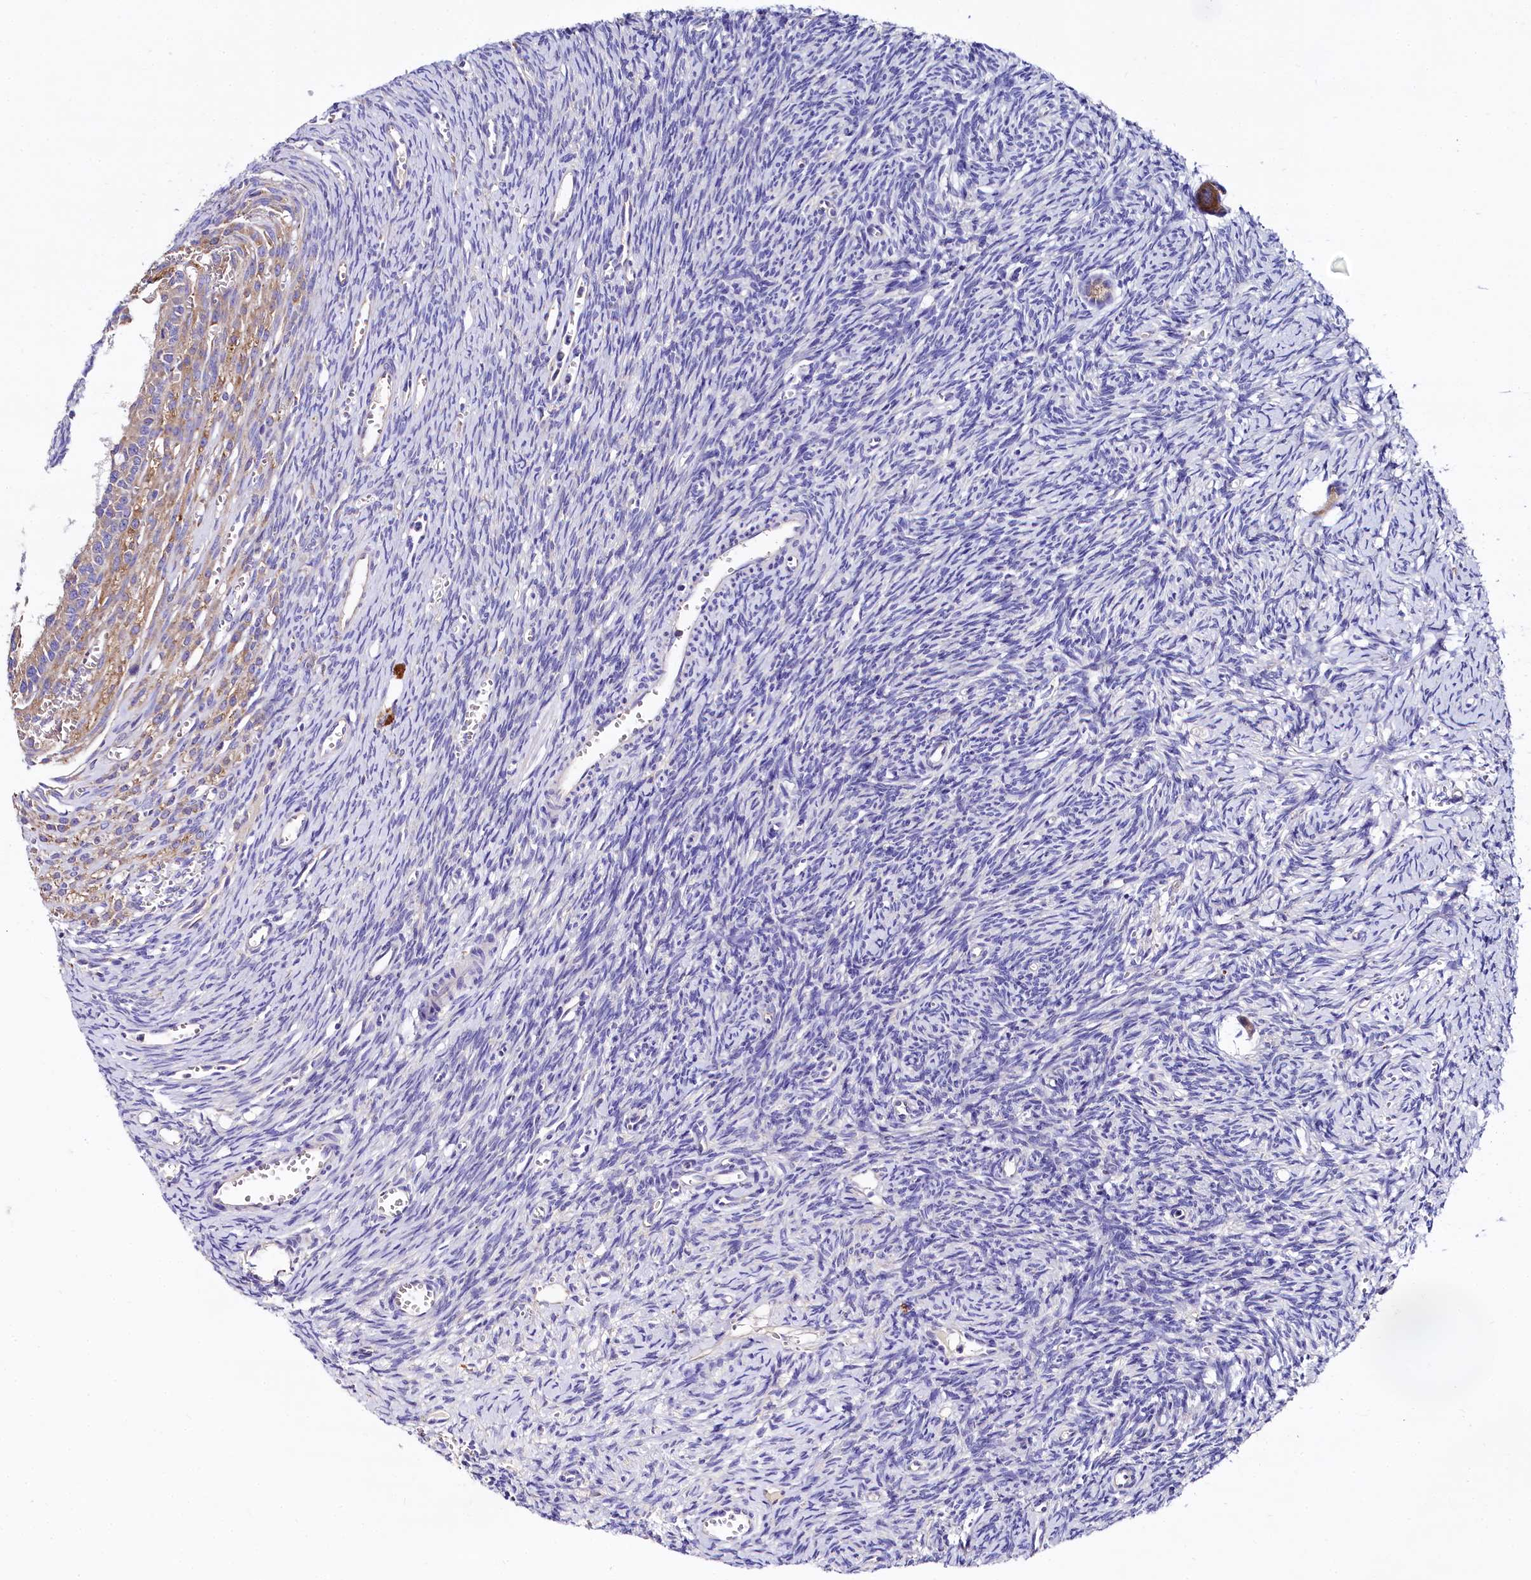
{"staining": {"intensity": "moderate", "quantity": ">75%", "location": "cytoplasmic/membranous"}, "tissue": "ovary", "cell_type": "Follicle cells", "image_type": "normal", "snomed": [{"axis": "morphology", "description": "Normal tissue, NOS"}, {"axis": "topography", "description": "Ovary"}], "caption": "Immunohistochemistry of benign human ovary exhibits medium levels of moderate cytoplasmic/membranous expression in about >75% of follicle cells. (DAB = brown stain, brightfield microscopy at high magnification).", "gene": "QARS1", "patient": {"sex": "female", "age": 39}}